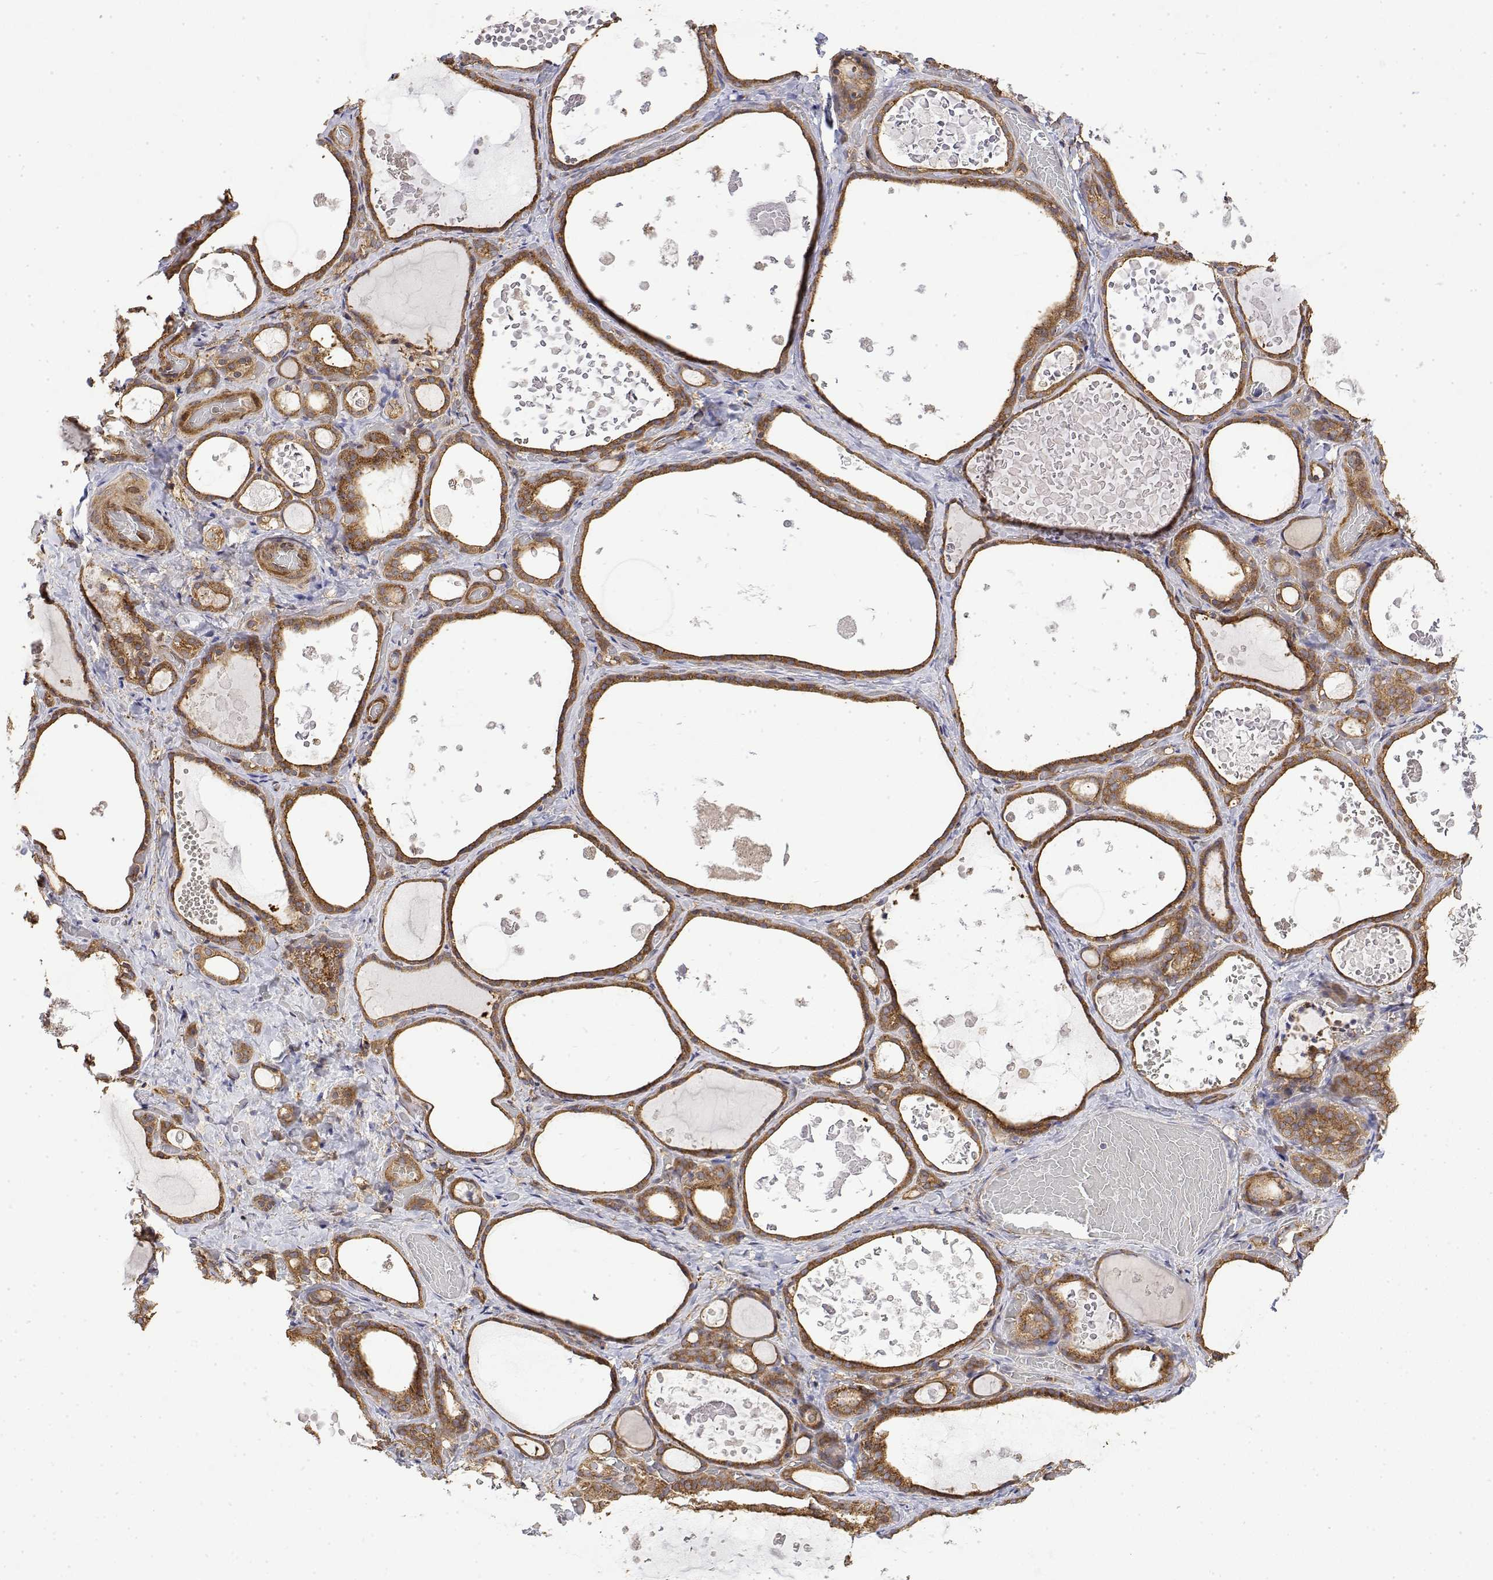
{"staining": {"intensity": "moderate", "quantity": ">75%", "location": "cytoplasmic/membranous"}, "tissue": "thyroid gland", "cell_type": "Glandular cells", "image_type": "normal", "snomed": [{"axis": "morphology", "description": "Normal tissue, NOS"}, {"axis": "topography", "description": "Thyroid gland"}], "caption": "Benign thyroid gland shows moderate cytoplasmic/membranous expression in approximately >75% of glandular cells (IHC, brightfield microscopy, high magnification)..", "gene": "PACSIN2", "patient": {"sex": "female", "age": 56}}